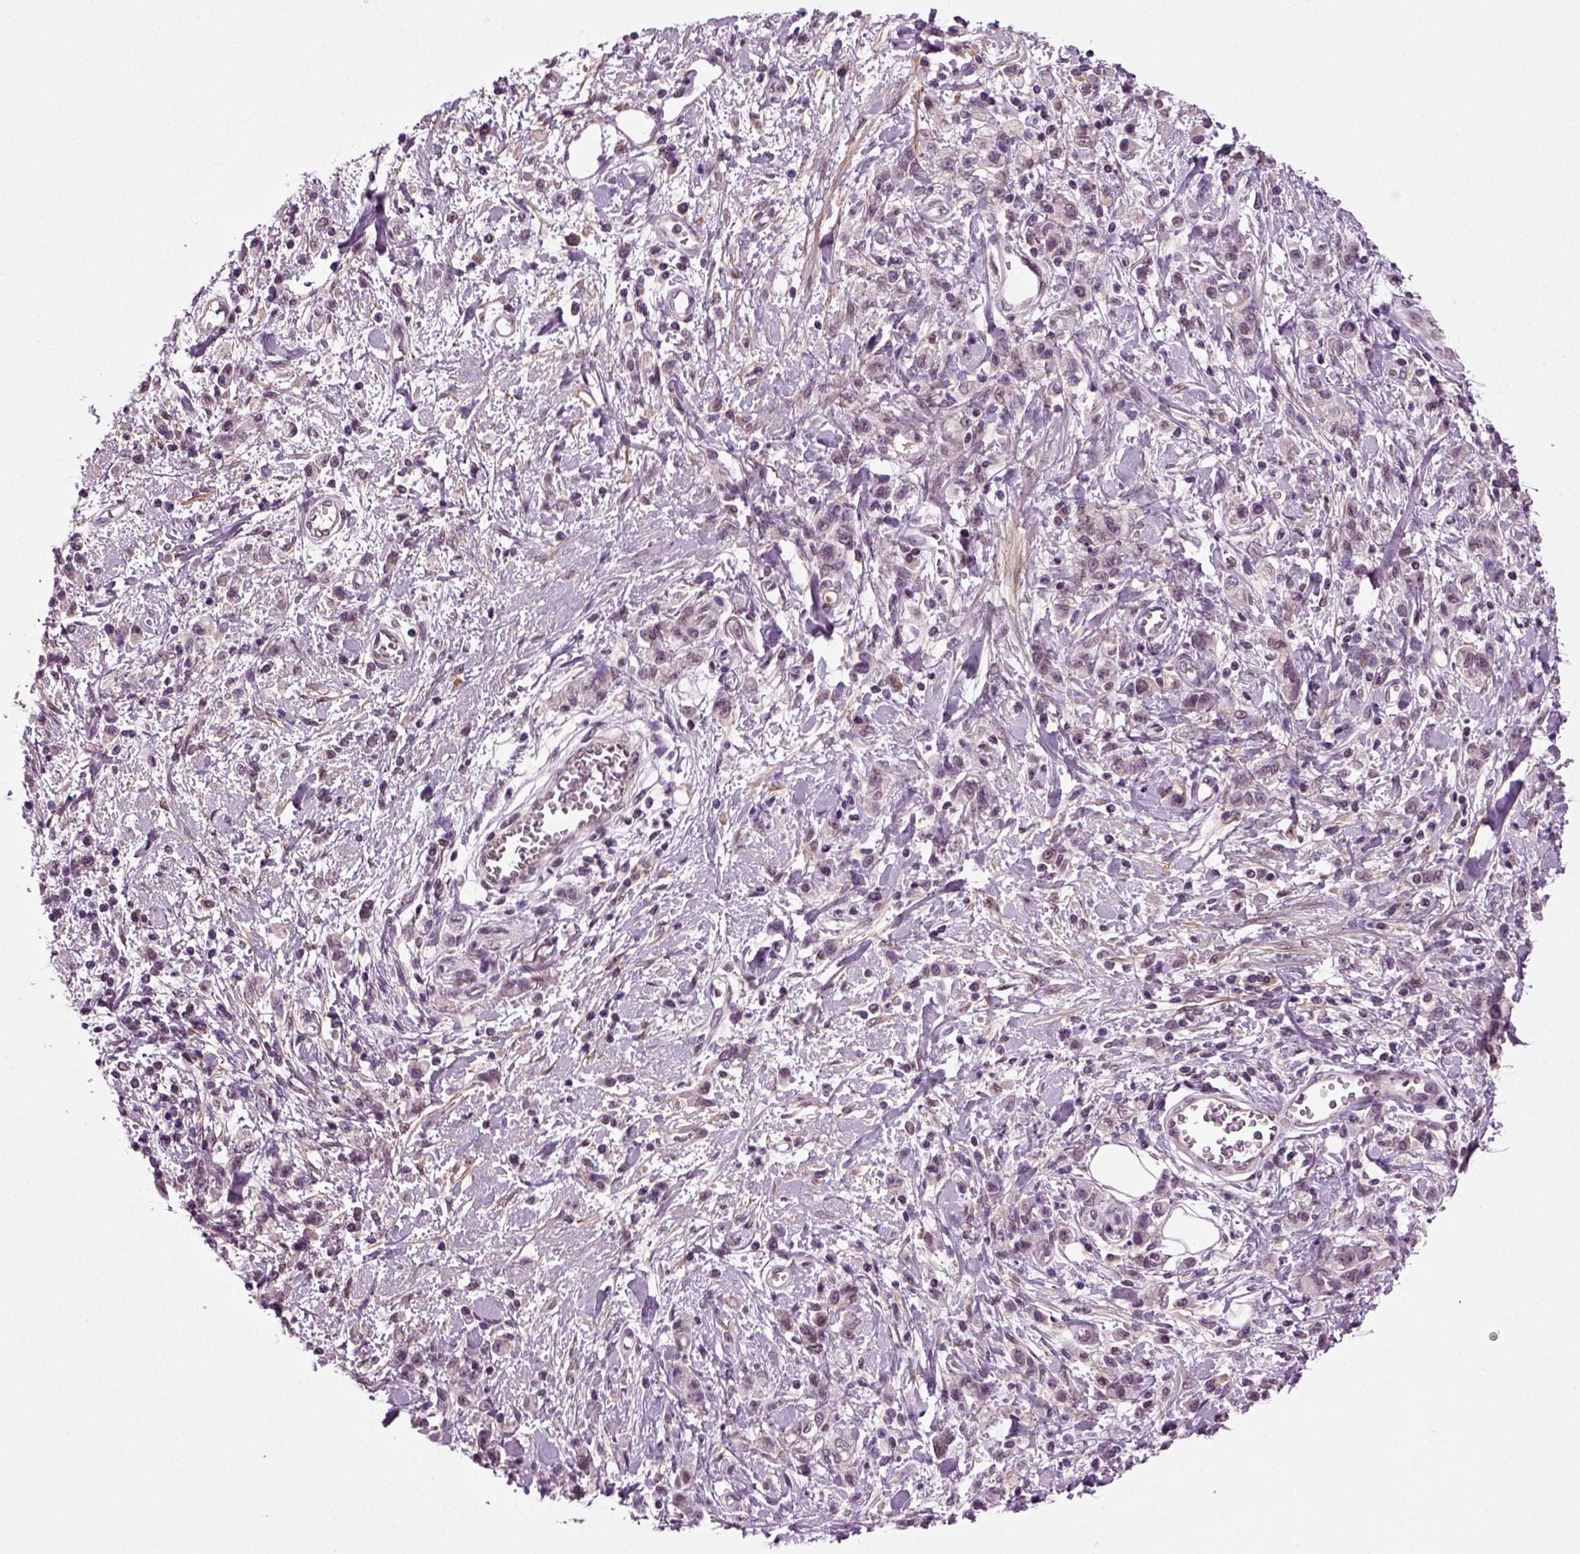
{"staining": {"intensity": "negative", "quantity": "none", "location": "none"}, "tissue": "stomach cancer", "cell_type": "Tumor cells", "image_type": "cancer", "snomed": [{"axis": "morphology", "description": "Adenocarcinoma, NOS"}, {"axis": "topography", "description": "Stomach"}], "caption": "The photomicrograph exhibits no significant expression in tumor cells of stomach cancer.", "gene": "RCOR3", "patient": {"sex": "male", "age": 77}}